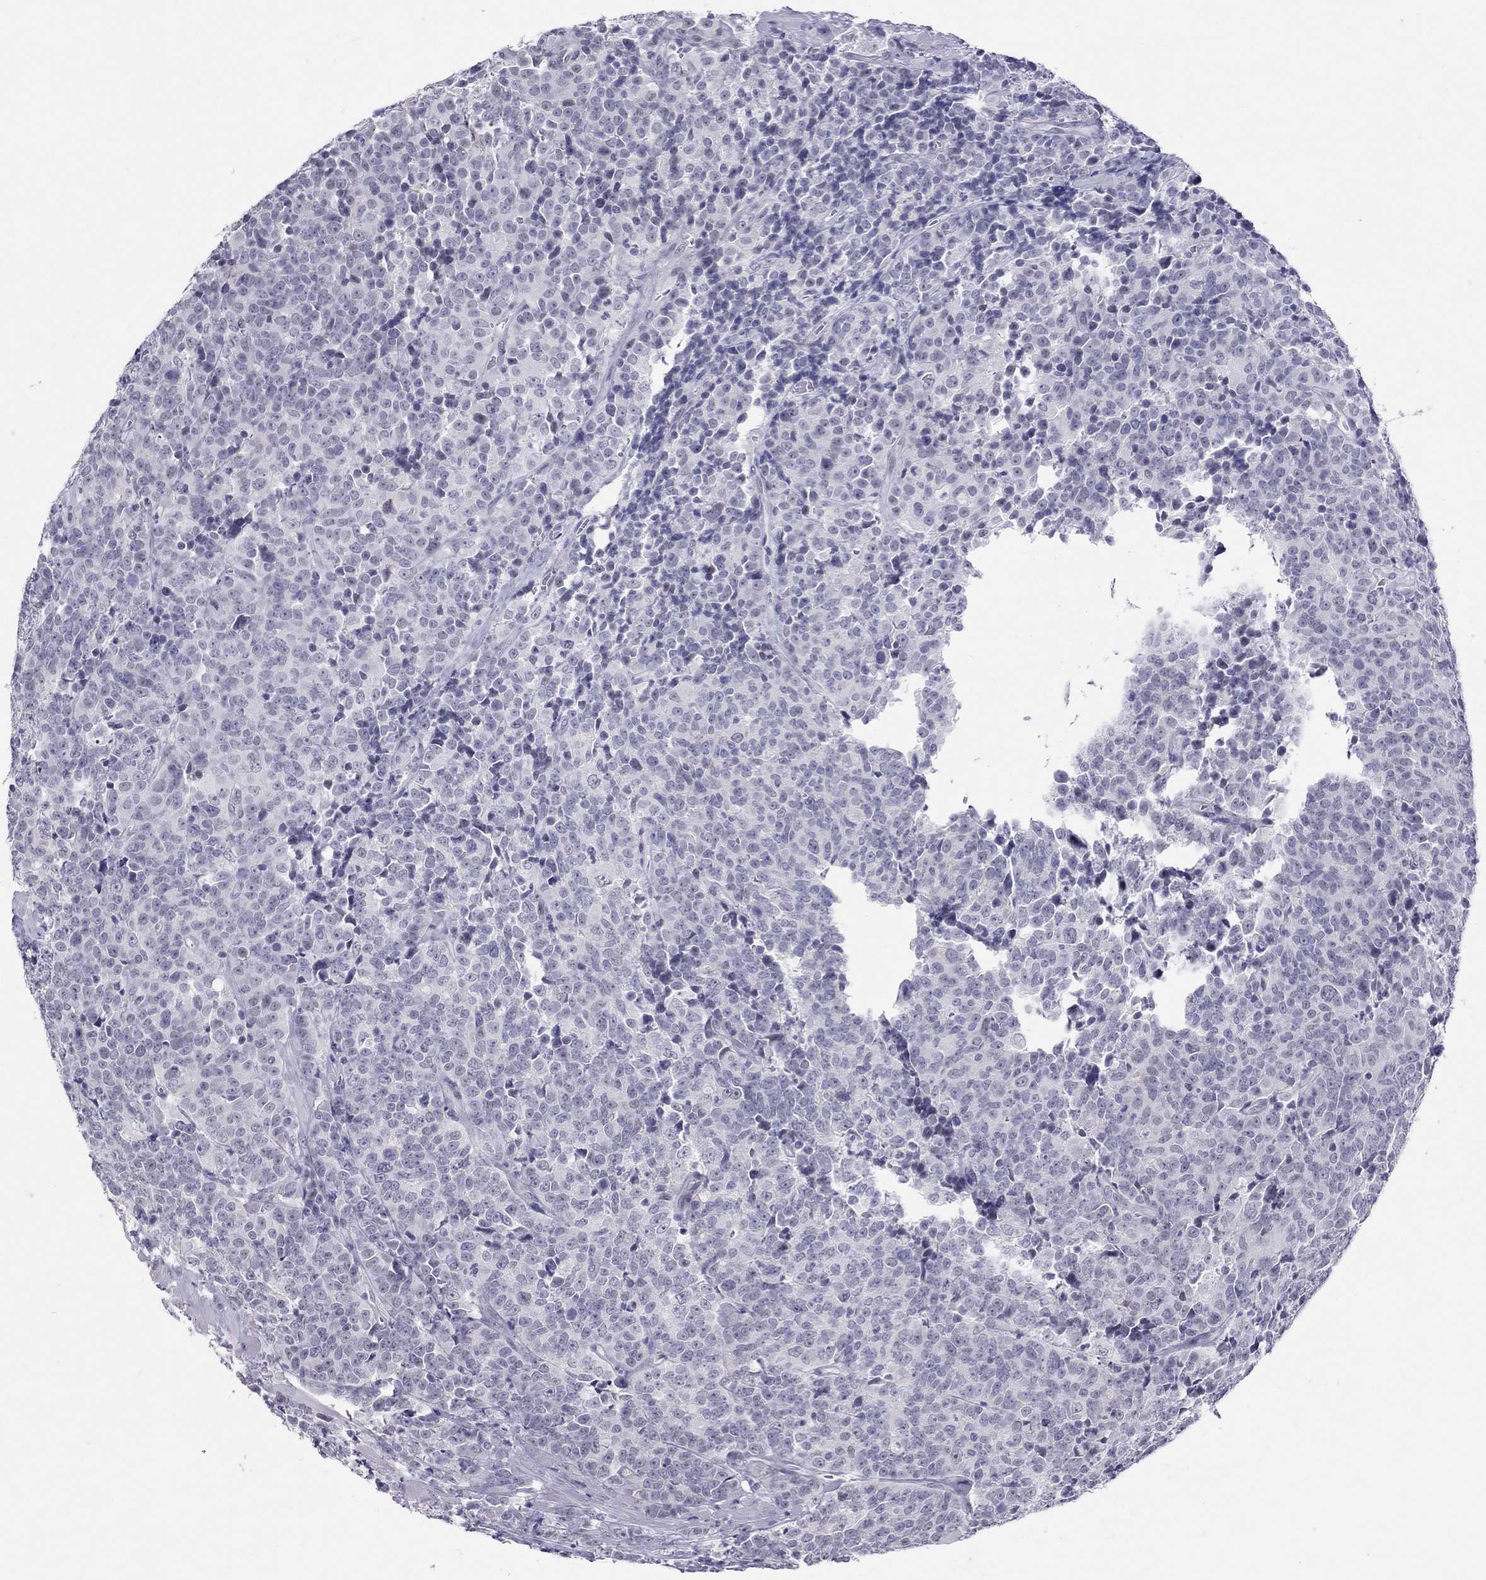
{"staining": {"intensity": "negative", "quantity": "none", "location": "none"}, "tissue": "prostate cancer", "cell_type": "Tumor cells", "image_type": "cancer", "snomed": [{"axis": "morphology", "description": "Adenocarcinoma, NOS"}, {"axis": "topography", "description": "Prostate"}], "caption": "A high-resolution micrograph shows immunohistochemistry (IHC) staining of adenocarcinoma (prostate), which reveals no significant positivity in tumor cells.", "gene": "JHY", "patient": {"sex": "male", "age": 67}}